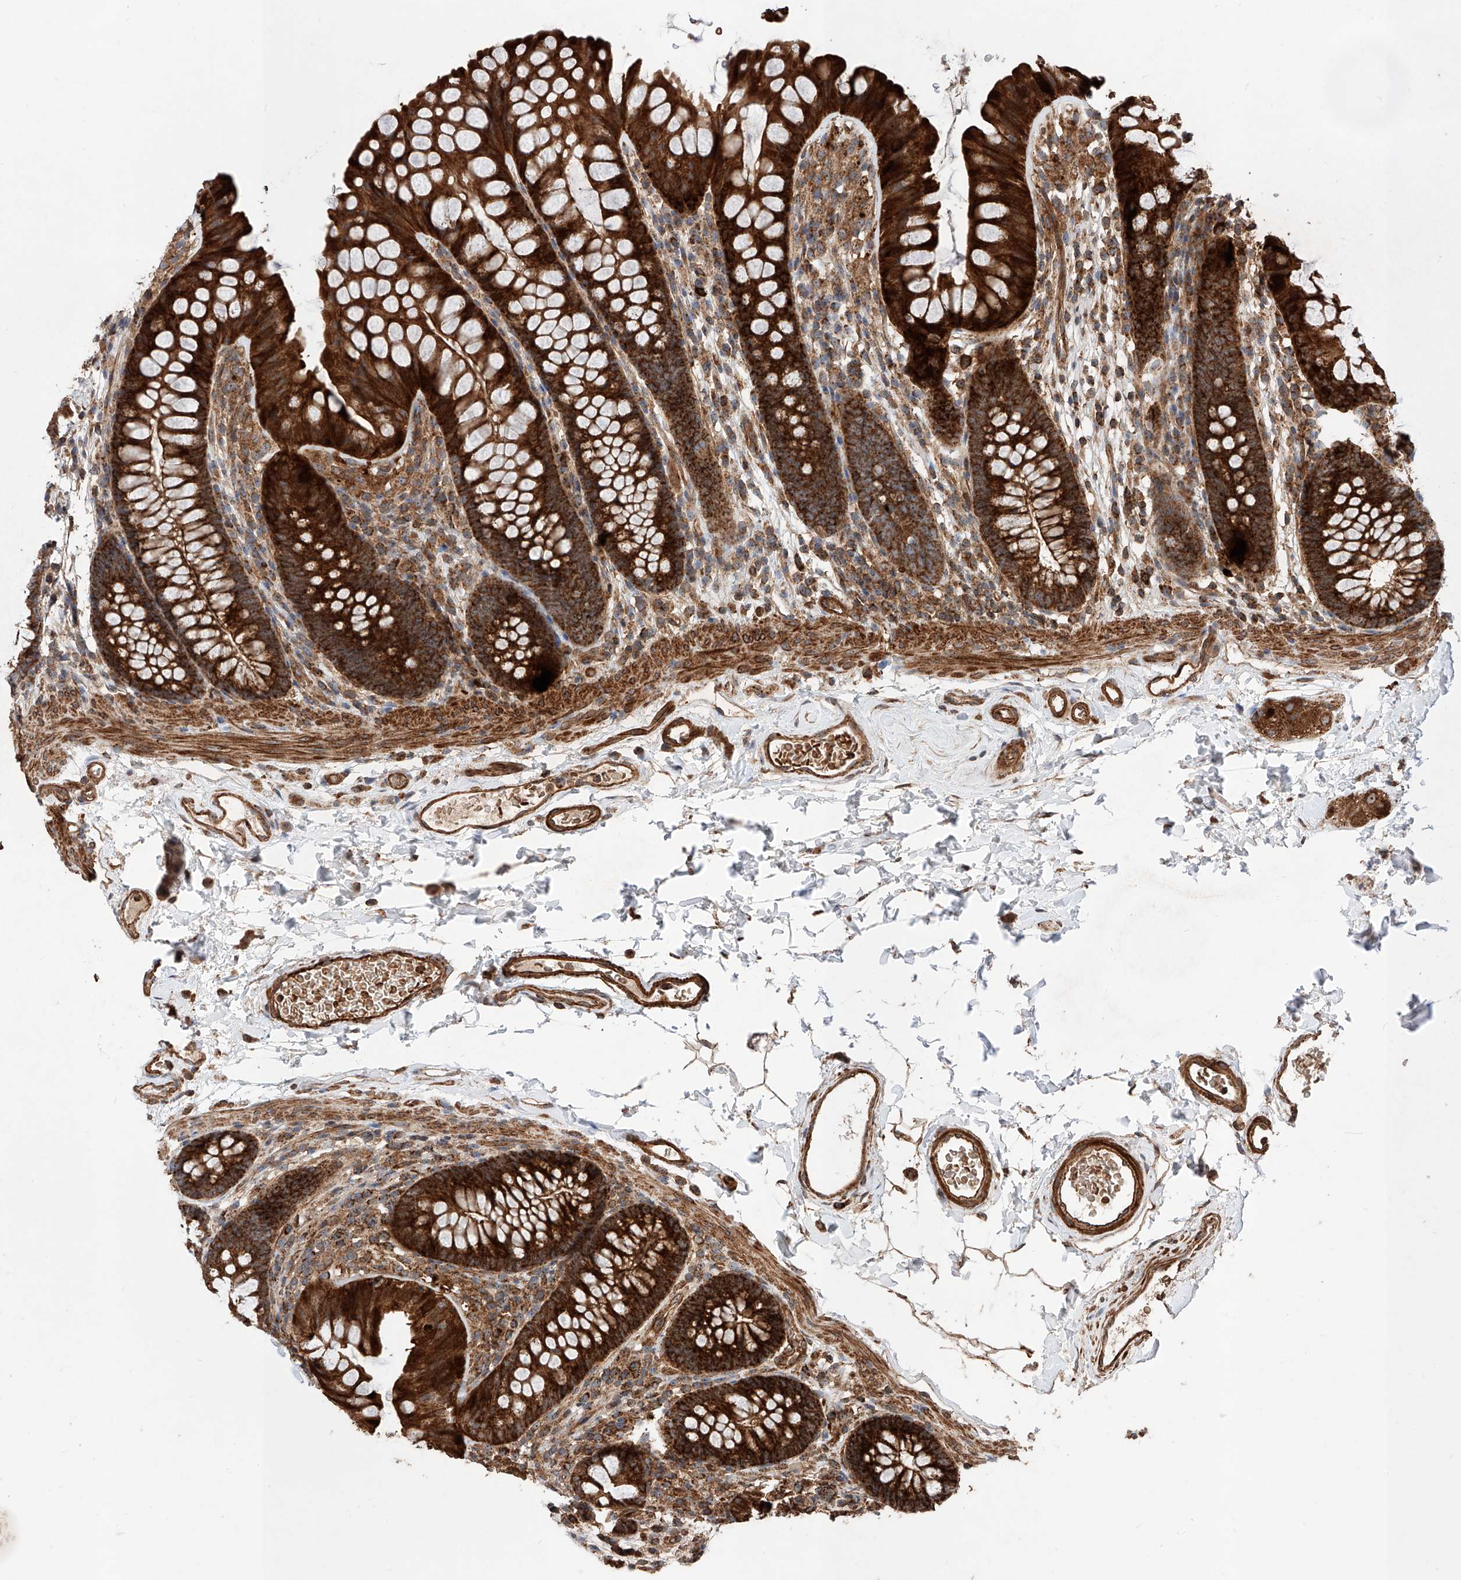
{"staining": {"intensity": "strong", "quantity": ">75%", "location": "cytoplasmic/membranous"}, "tissue": "colon", "cell_type": "Endothelial cells", "image_type": "normal", "snomed": [{"axis": "morphology", "description": "Normal tissue, NOS"}, {"axis": "topography", "description": "Colon"}], "caption": "Strong cytoplasmic/membranous protein expression is seen in about >75% of endothelial cells in colon. Nuclei are stained in blue.", "gene": "PISD", "patient": {"sex": "female", "age": 62}}